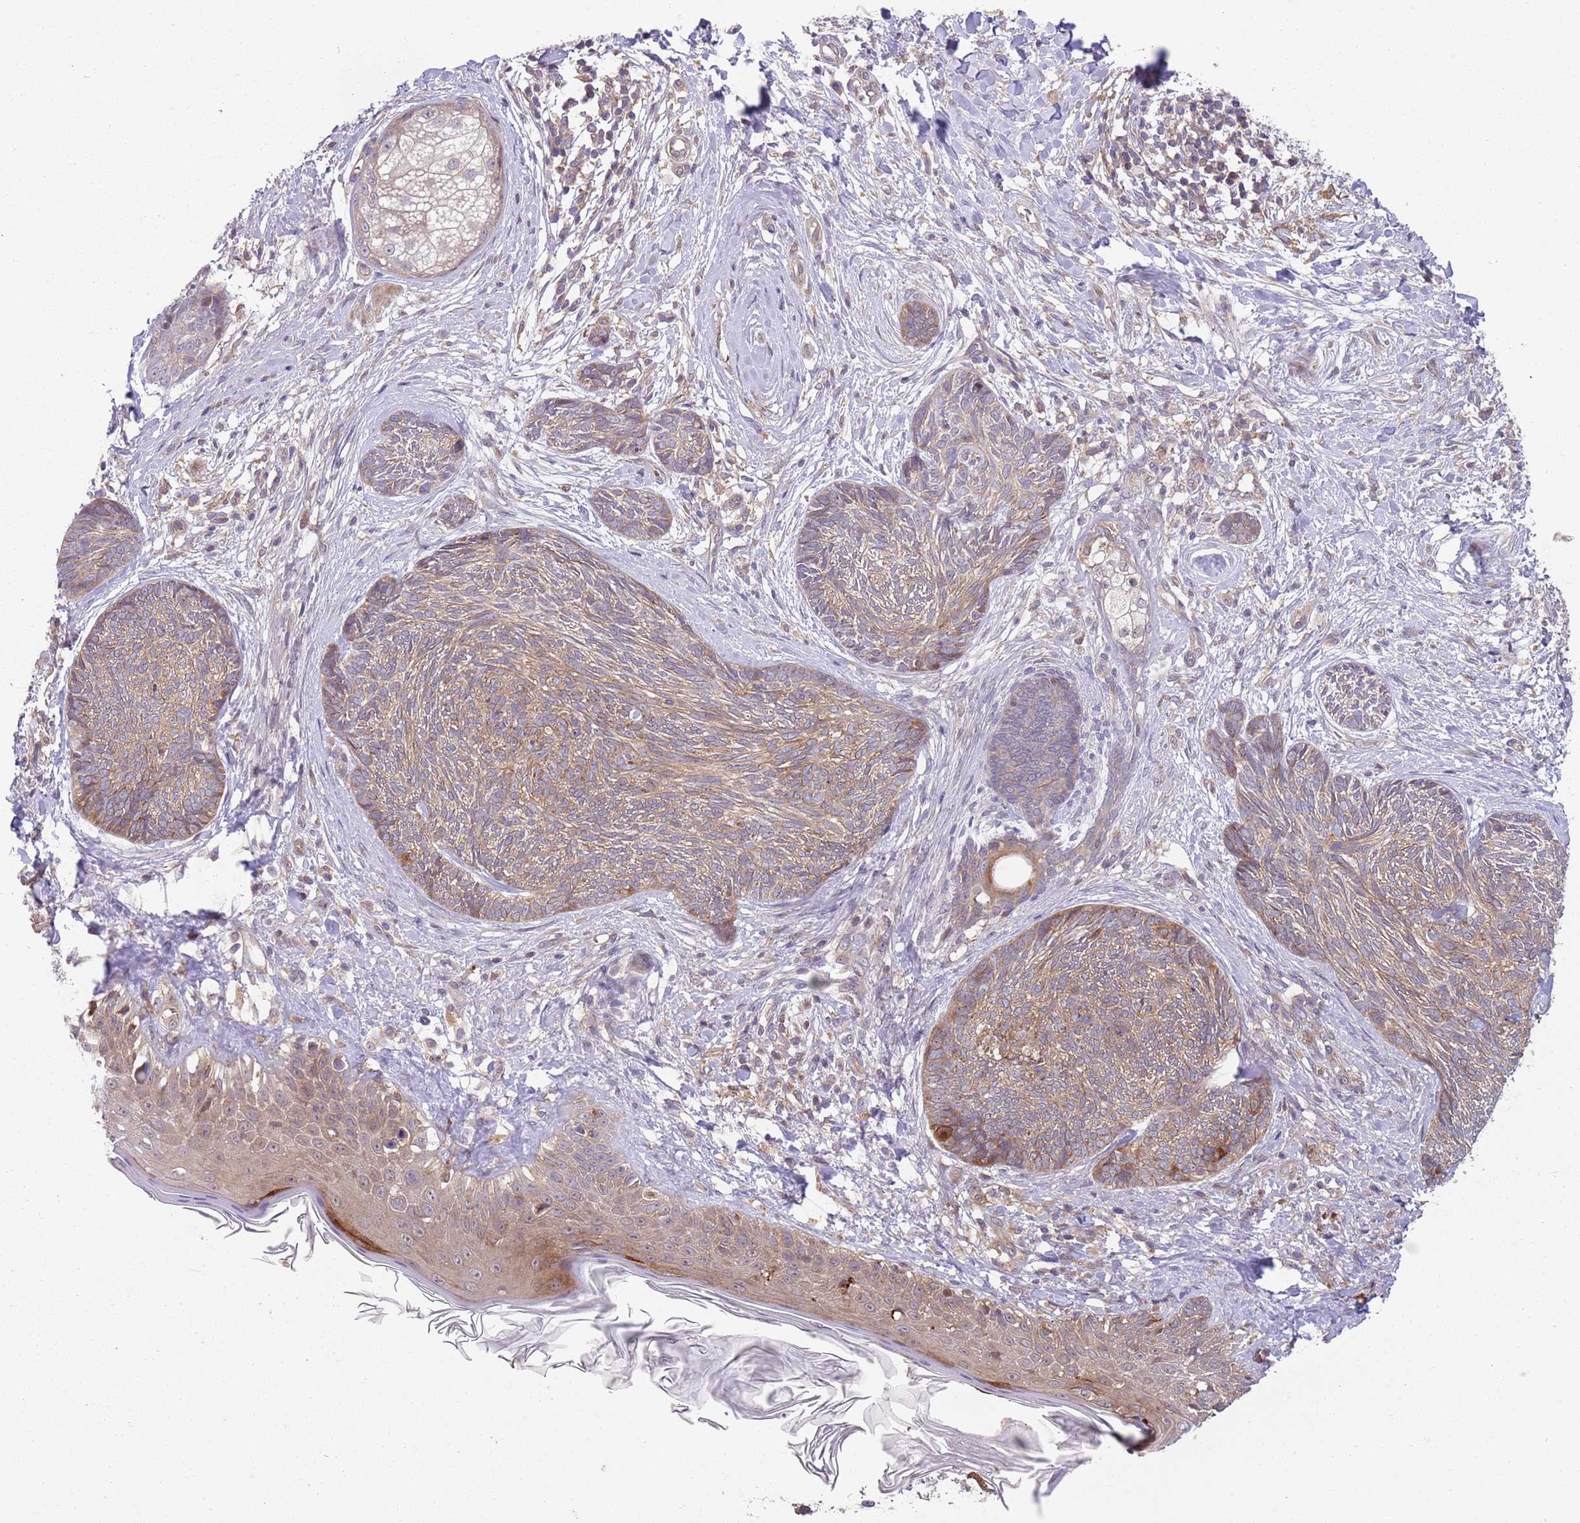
{"staining": {"intensity": "weak", "quantity": ">75%", "location": "cytoplasmic/membranous"}, "tissue": "skin cancer", "cell_type": "Tumor cells", "image_type": "cancer", "snomed": [{"axis": "morphology", "description": "Basal cell carcinoma"}, {"axis": "topography", "description": "Skin"}], "caption": "IHC micrograph of neoplastic tissue: human skin cancer (basal cell carcinoma) stained using IHC reveals low levels of weak protein expression localized specifically in the cytoplasmic/membranous of tumor cells, appearing as a cytoplasmic/membranous brown color.", "gene": "GGA1", "patient": {"sex": "male", "age": 73}}